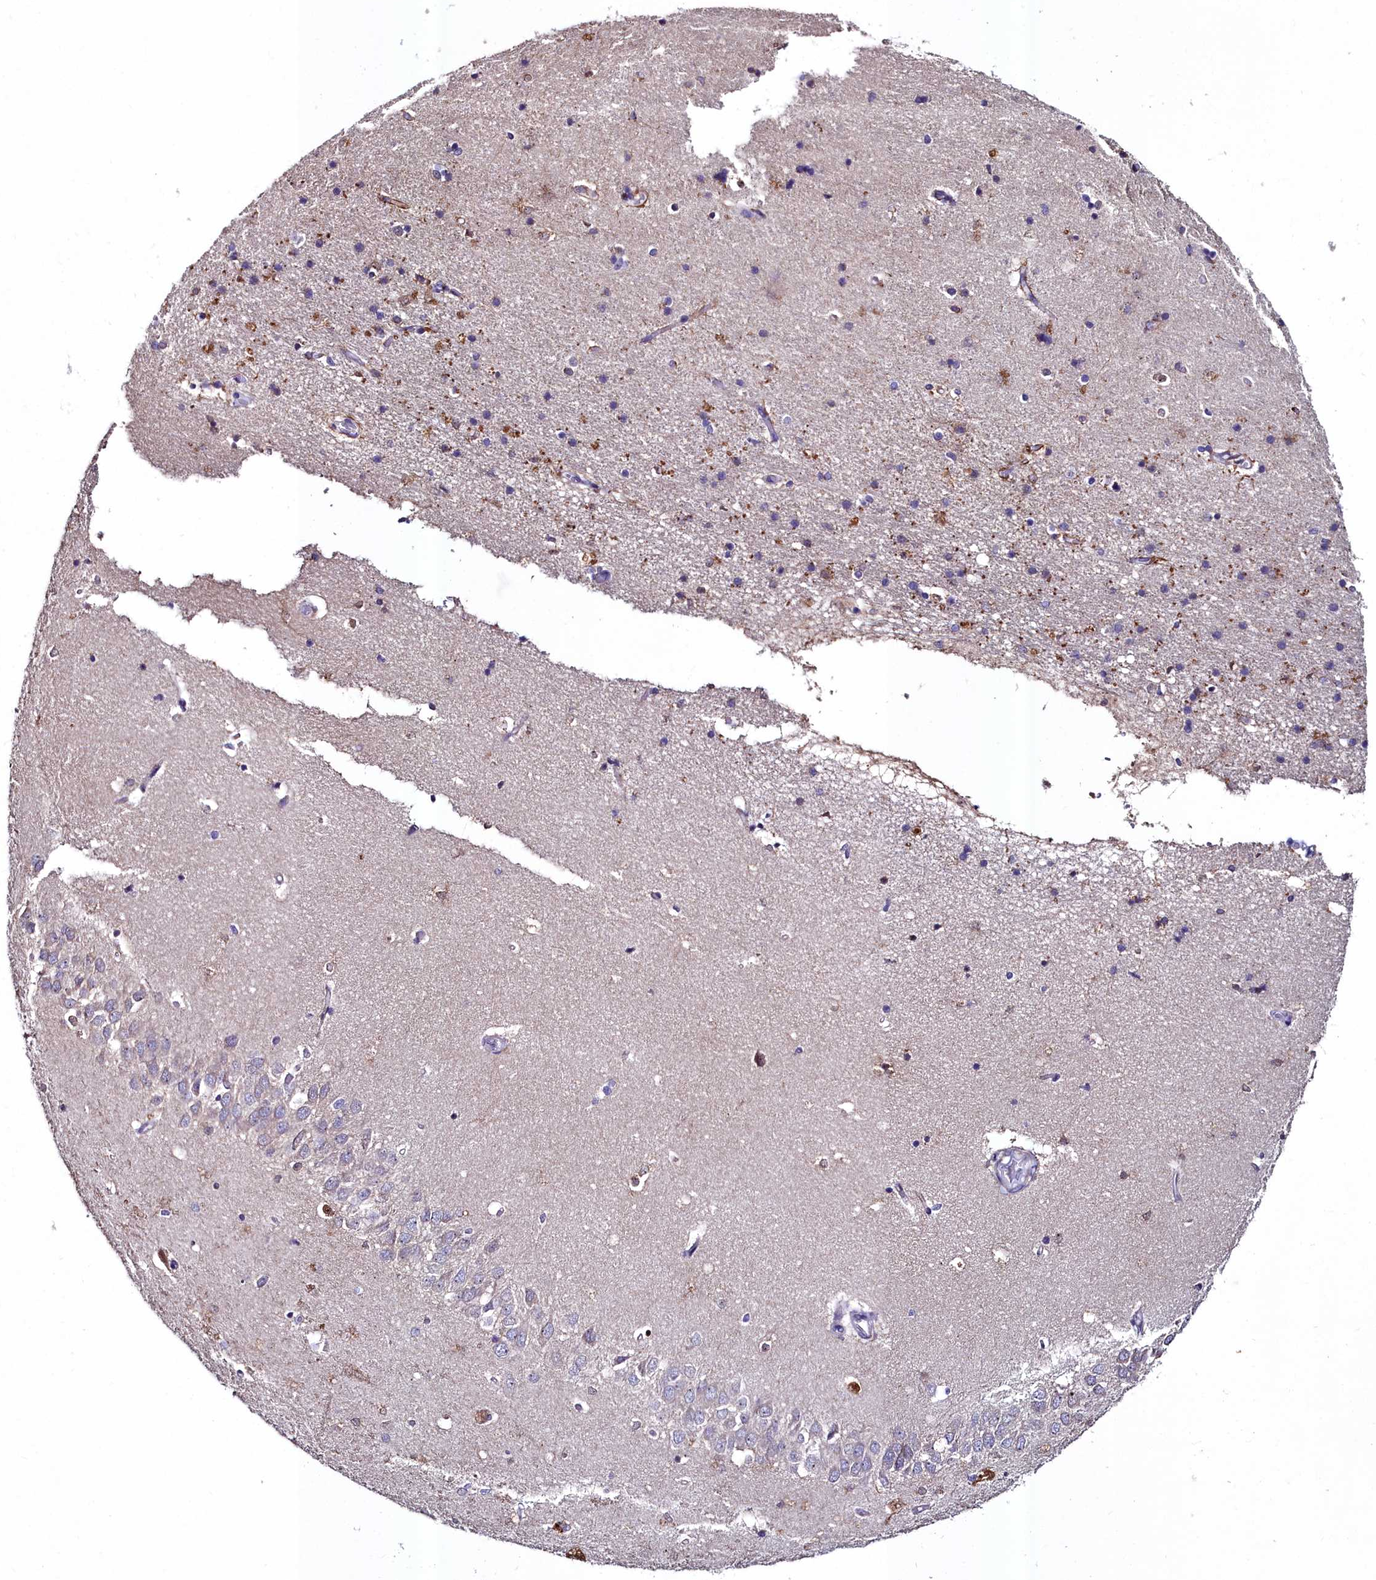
{"staining": {"intensity": "negative", "quantity": "none", "location": "none"}, "tissue": "hippocampus", "cell_type": "Glial cells", "image_type": "normal", "snomed": [{"axis": "morphology", "description": "Normal tissue, NOS"}, {"axis": "topography", "description": "Hippocampus"}], "caption": "Photomicrograph shows no significant protein positivity in glial cells of benign hippocampus.", "gene": "AMBRA1", "patient": {"sex": "male", "age": 45}}